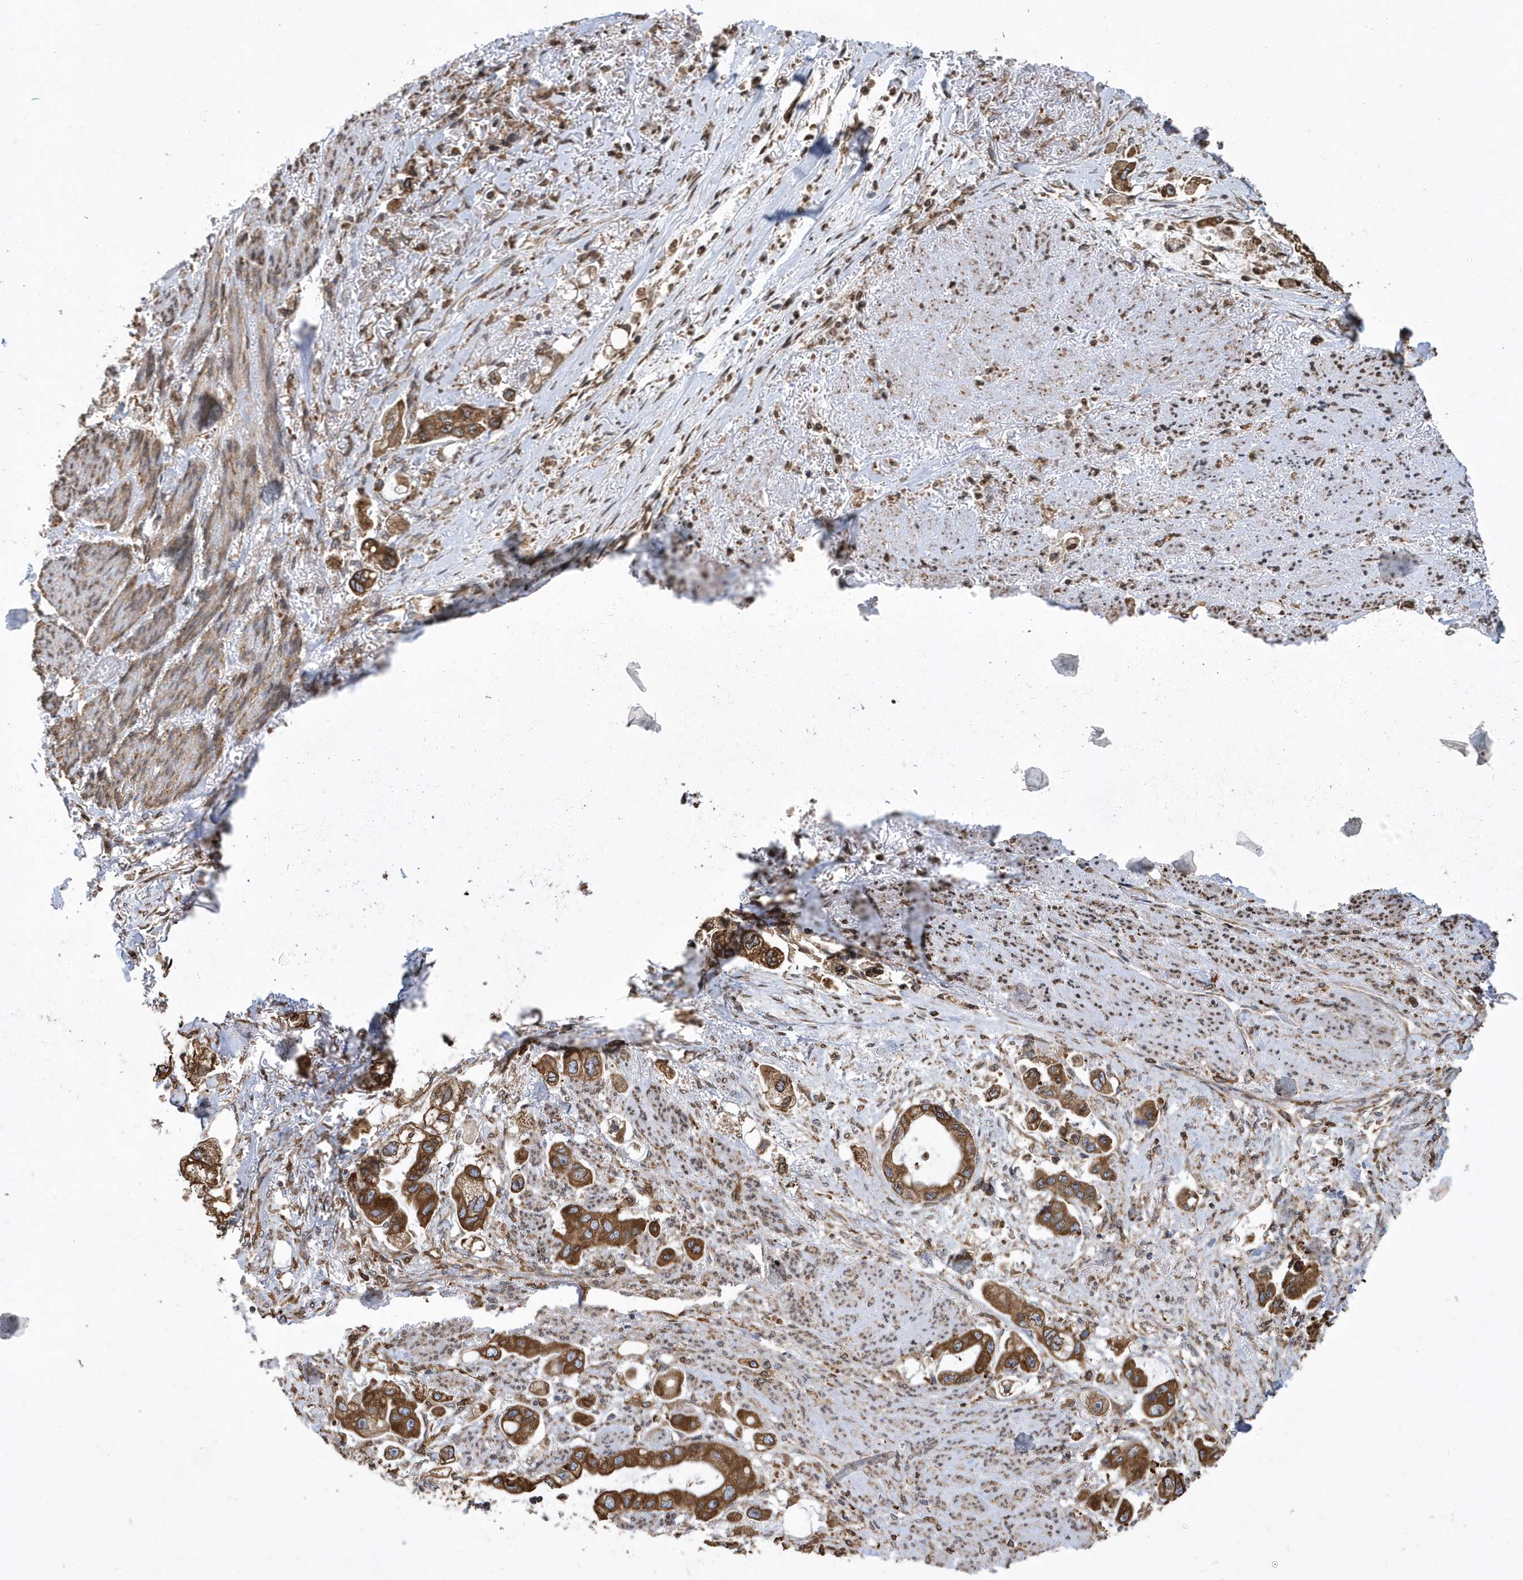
{"staining": {"intensity": "moderate", "quantity": ">75%", "location": "cytoplasmic/membranous"}, "tissue": "stomach cancer", "cell_type": "Tumor cells", "image_type": "cancer", "snomed": [{"axis": "morphology", "description": "Adenocarcinoma, NOS"}, {"axis": "topography", "description": "Stomach"}], "caption": "This image demonstrates immunohistochemistry (IHC) staining of stomach cancer, with medium moderate cytoplasmic/membranous staining in about >75% of tumor cells.", "gene": "VAMP7", "patient": {"sex": "male", "age": 62}}